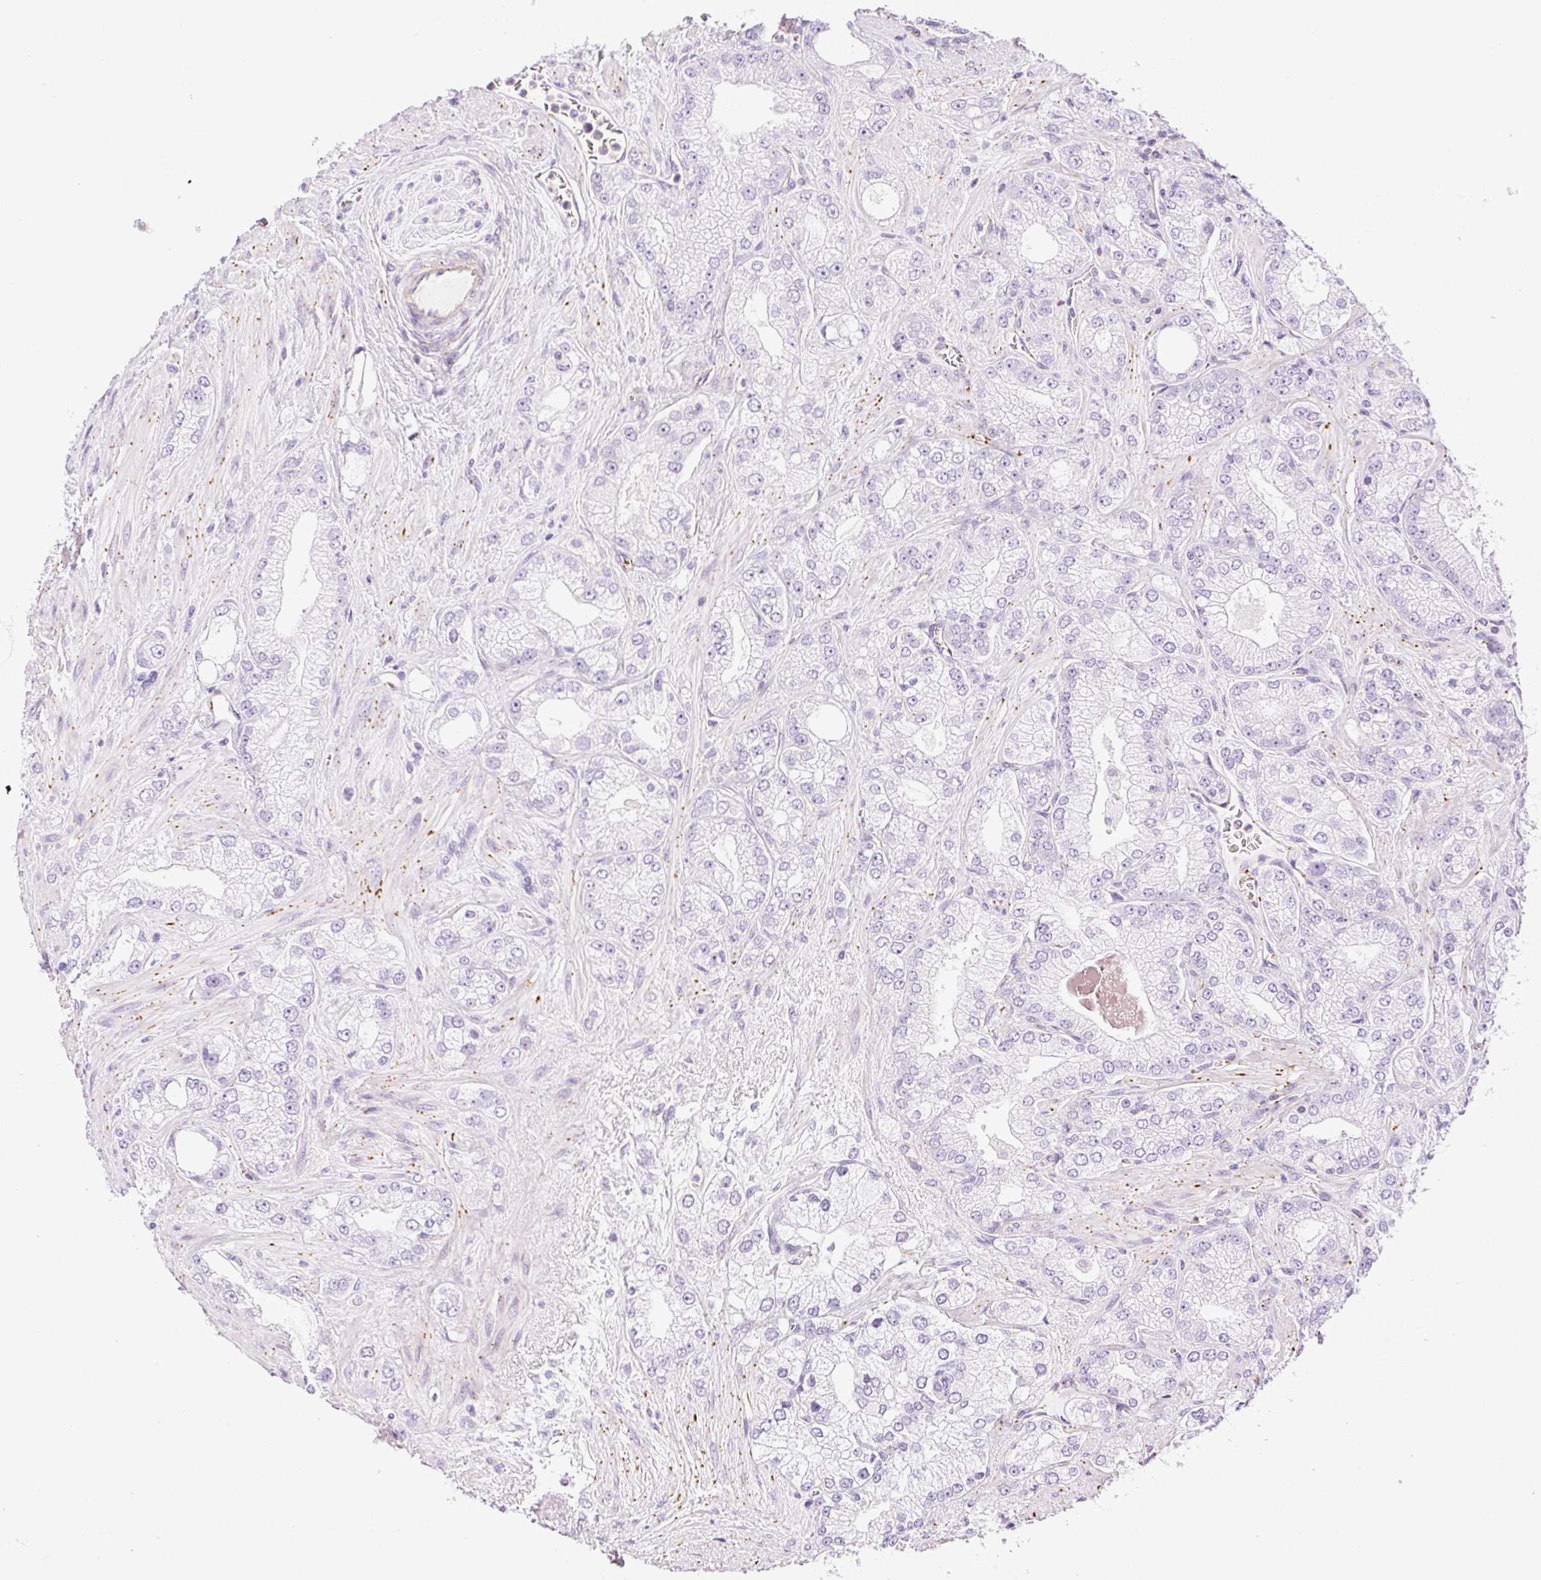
{"staining": {"intensity": "negative", "quantity": "none", "location": "none"}, "tissue": "prostate cancer", "cell_type": "Tumor cells", "image_type": "cancer", "snomed": [{"axis": "morphology", "description": "Normal tissue, NOS"}, {"axis": "morphology", "description": "Adenocarcinoma, High grade"}, {"axis": "topography", "description": "Prostate"}, {"axis": "topography", "description": "Peripheral nerve tissue"}], "caption": "Tumor cells show no significant protein staining in prostate adenocarcinoma (high-grade). The staining was performed using DAB (3,3'-diaminobenzidine) to visualize the protein expression in brown, while the nuclei were stained in blue with hematoxylin (Magnification: 20x).", "gene": "EHD3", "patient": {"sex": "male", "age": 68}}